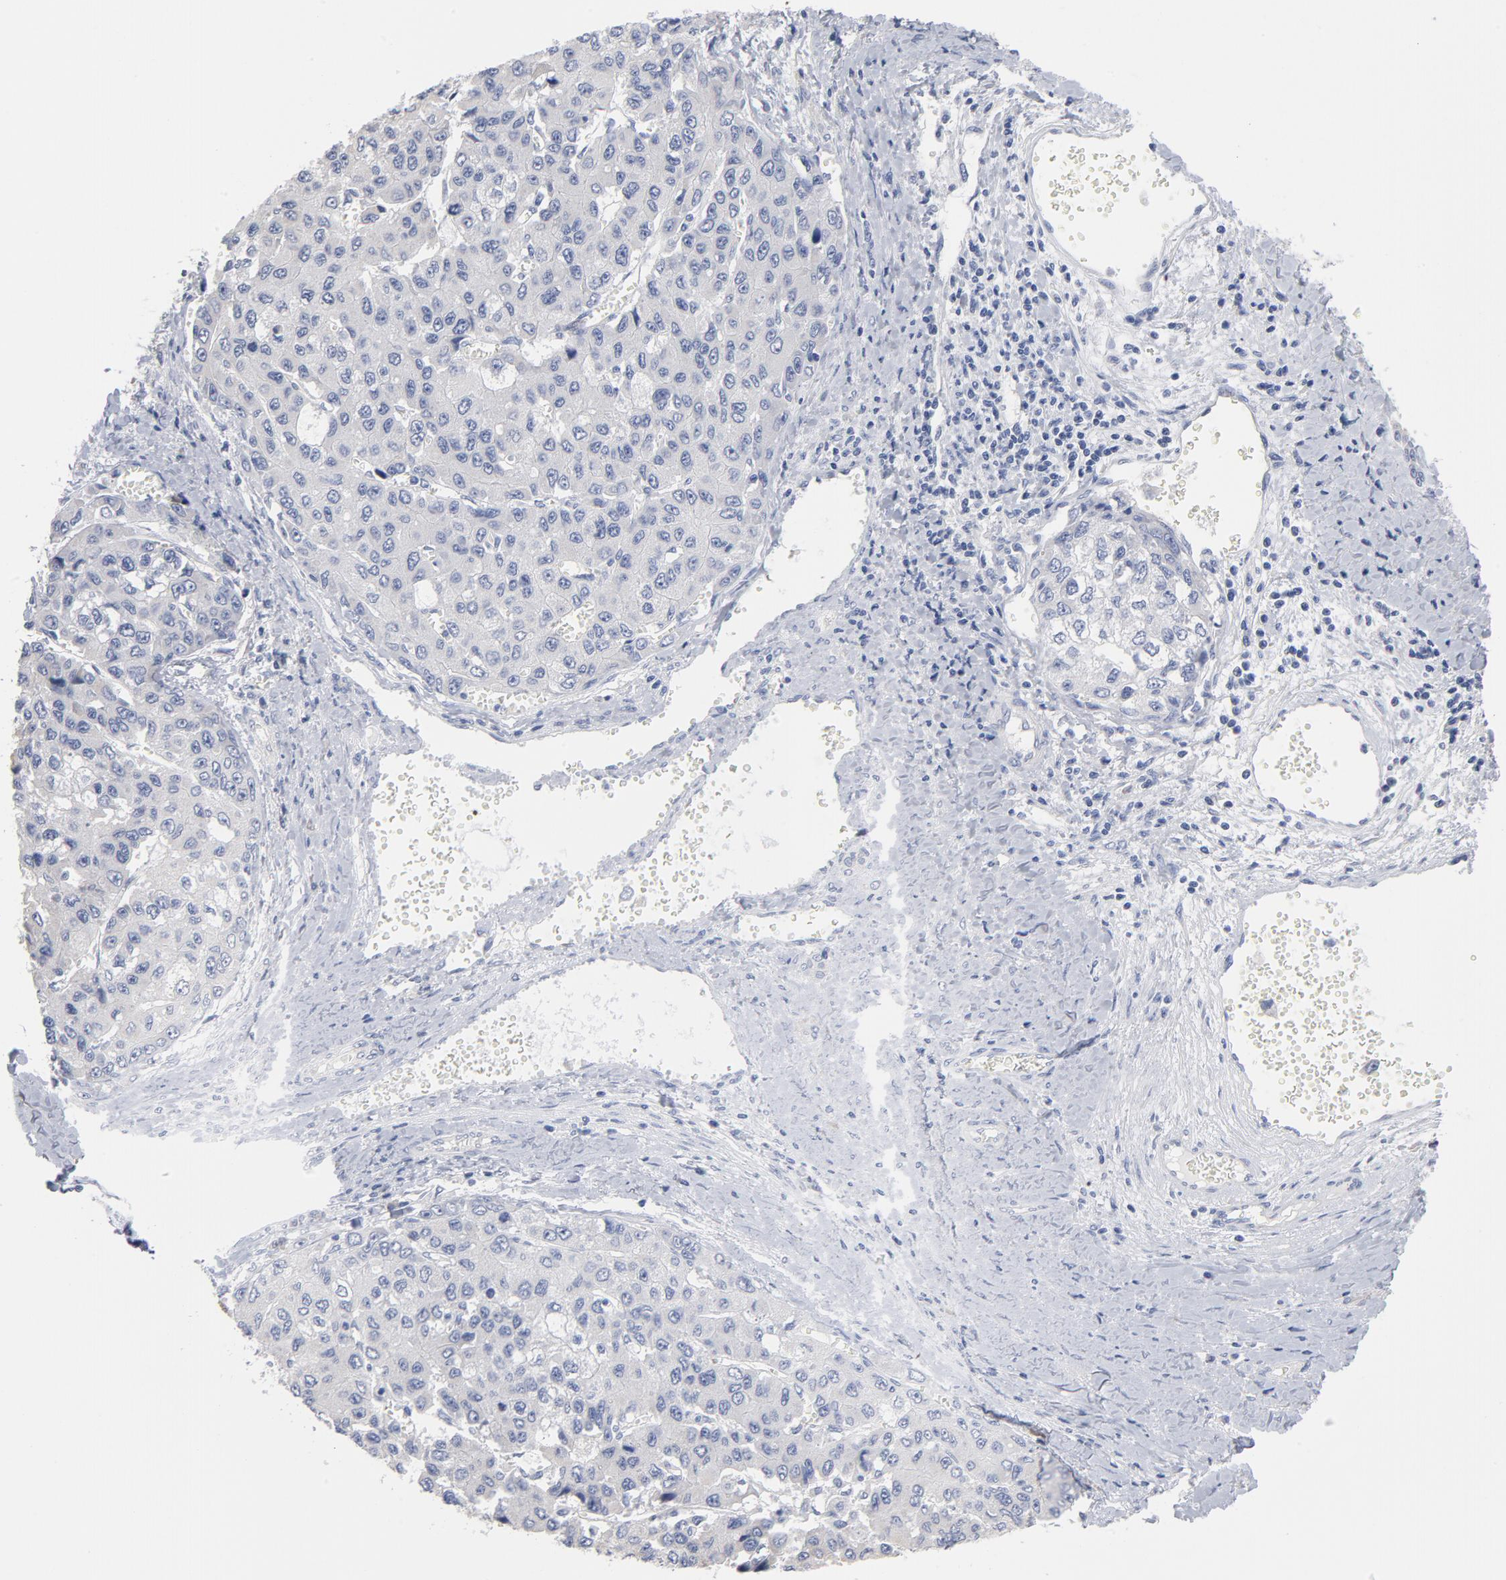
{"staining": {"intensity": "negative", "quantity": "none", "location": "none"}, "tissue": "liver cancer", "cell_type": "Tumor cells", "image_type": "cancer", "snomed": [{"axis": "morphology", "description": "Carcinoma, Hepatocellular, NOS"}, {"axis": "topography", "description": "Liver"}], "caption": "Tumor cells are negative for protein expression in human liver hepatocellular carcinoma.", "gene": "CPE", "patient": {"sex": "female", "age": 66}}